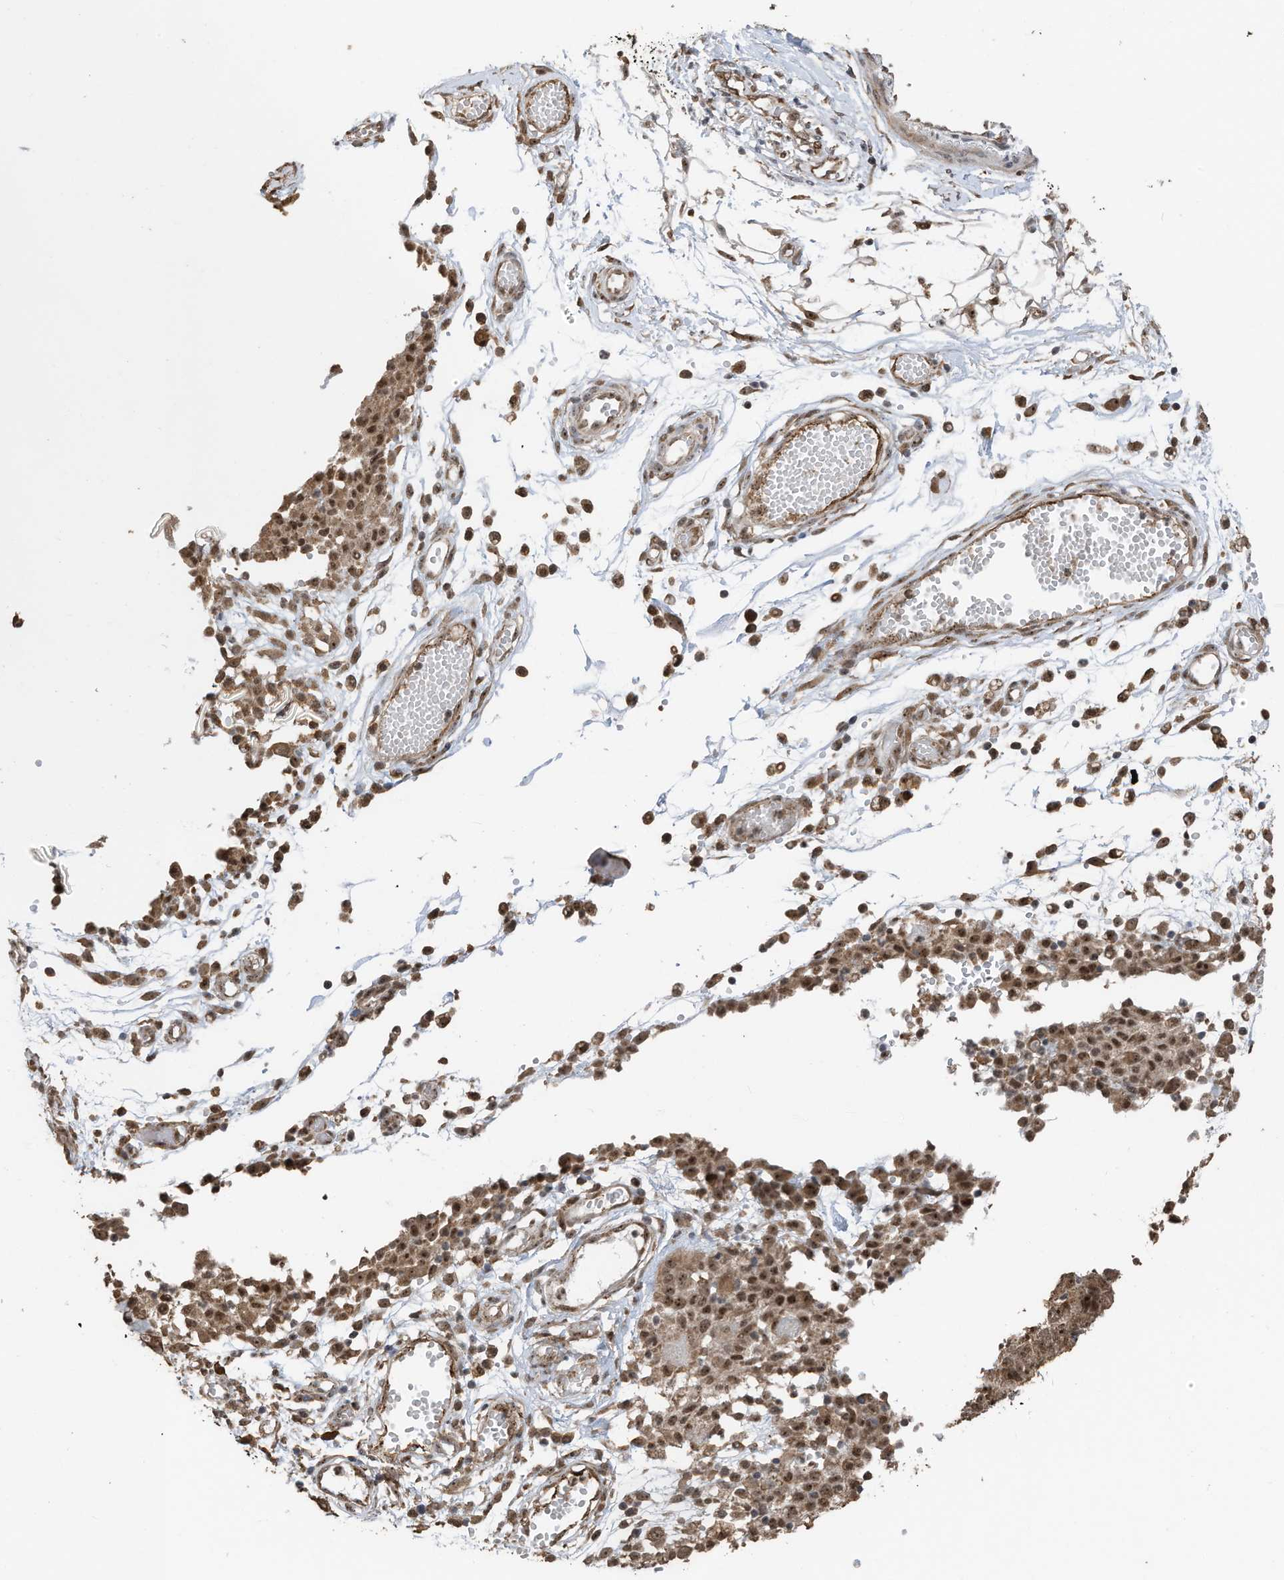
{"staining": {"intensity": "moderate", "quantity": ">75%", "location": "cytoplasmic/membranous,nuclear"}, "tissue": "ovarian cancer", "cell_type": "Tumor cells", "image_type": "cancer", "snomed": [{"axis": "morphology", "description": "Carcinoma, endometroid"}, {"axis": "topography", "description": "Ovary"}], "caption": "Ovarian endometroid carcinoma stained with immunohistochemistry reveals moderate cytoplasmic/membranous and nuclear expression in about >75% of tumor cells. (Stains: DAB (3,3'-diaminobenzidine) in brown, nuclei in blue, Microscopy: brightfield microscopy at high magnification).", "gene": "ERLEC1", "patient": {"sex": "female", "age": 42}}